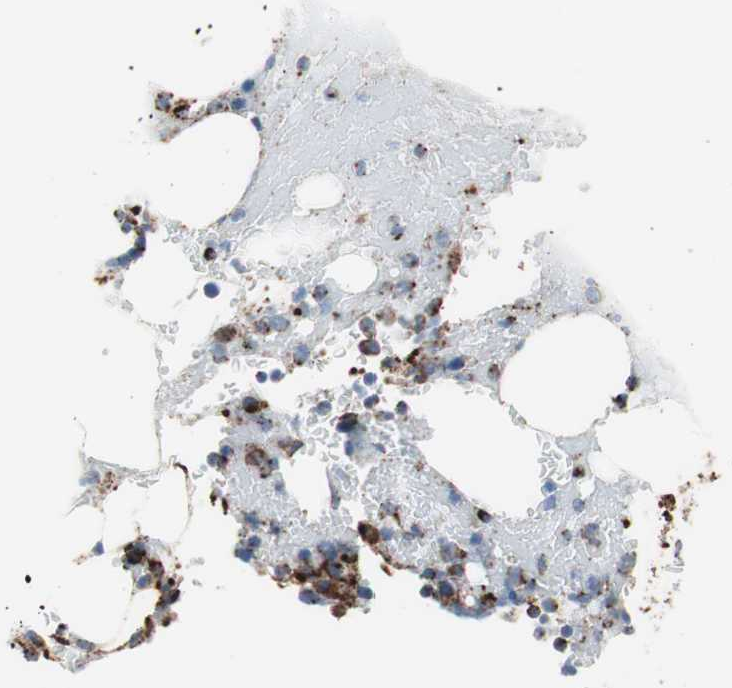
{"staining": {"intensity": "strong", "quantity": "25%-75%", "location": "cytoplasmic/membranous"}, "tissue": "bone marrow", "cell_type": "Hematopoietic cells", "image_type": "normal", "snomed": [{"axis": "morphology", "description": "Normal tissue, NOS"}, {"axis": "topography", "description": "Bone marrow"}], "caption": "A photomicrograph of bone marrow stained for a protein displays strong cytoplasmic/membranous brown staining in hematopoietic cells. The protein is stained brown, and the nuclei are stained in blue (DAB IHC with brightfield microscopy, high magnification).", "gene": "LAMP1", "patient": {"sex": "female", "age": 73}}